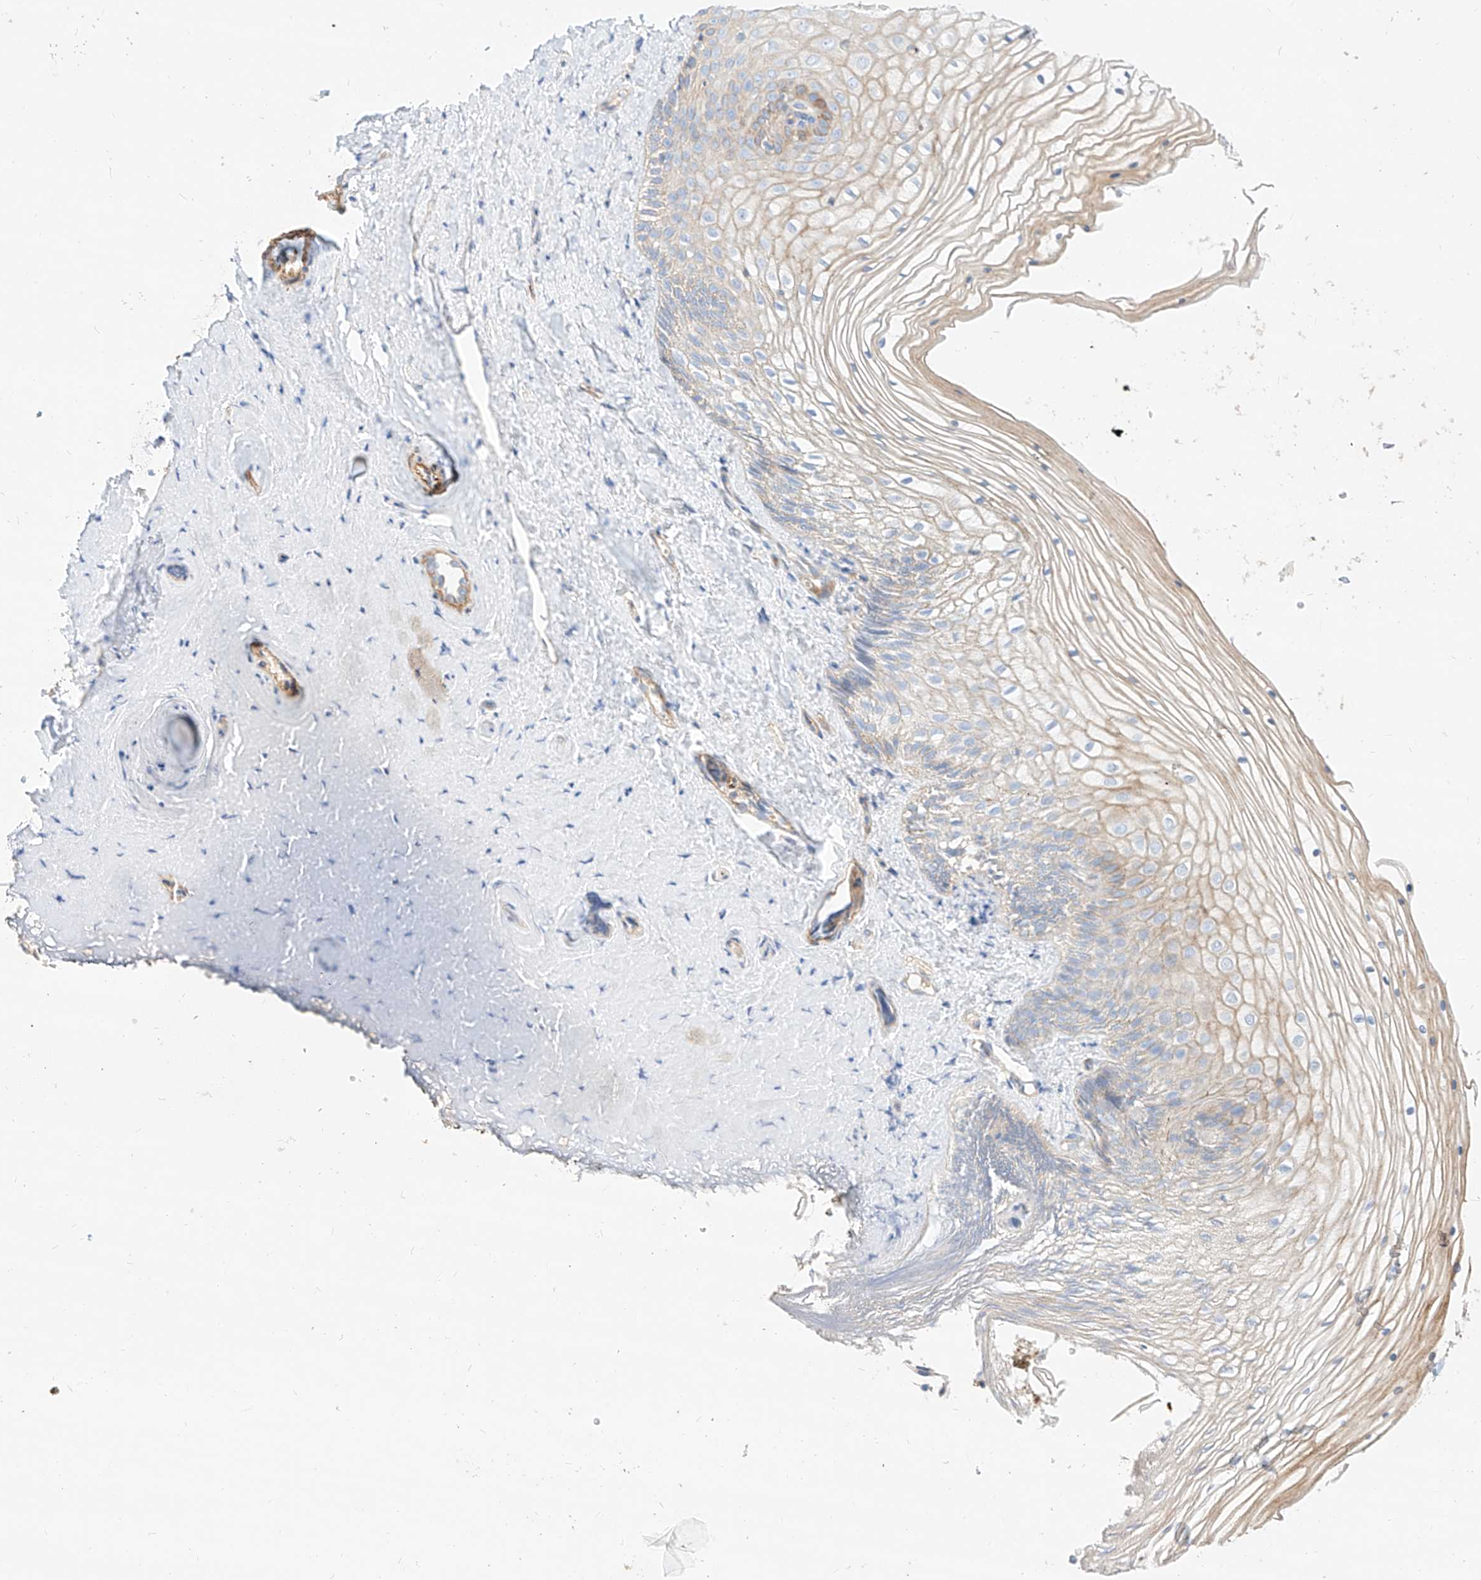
{"staining": {"intensity": "weak", "quantity": "<25%", "location": "cytoplasmic/membranous"}, "tissue": "vagina", "cell_type": "Squamous epithelial cells", "image_type": "normal", "snomed": [{"axis": "morphology", "description": "Normal tissue, NOS"}, {"axis": "topography", "description": "Vagina"}, {"axis": "topography", "description": "Cervix"}], "caption": "High power microscopy photomicrograph of an IHC photomicrograph of benign vagina, revealing no significant expression in squamous epithelial cells.", "gene": "KCNH5", "patient": {"sex": "female", "age": 40}}